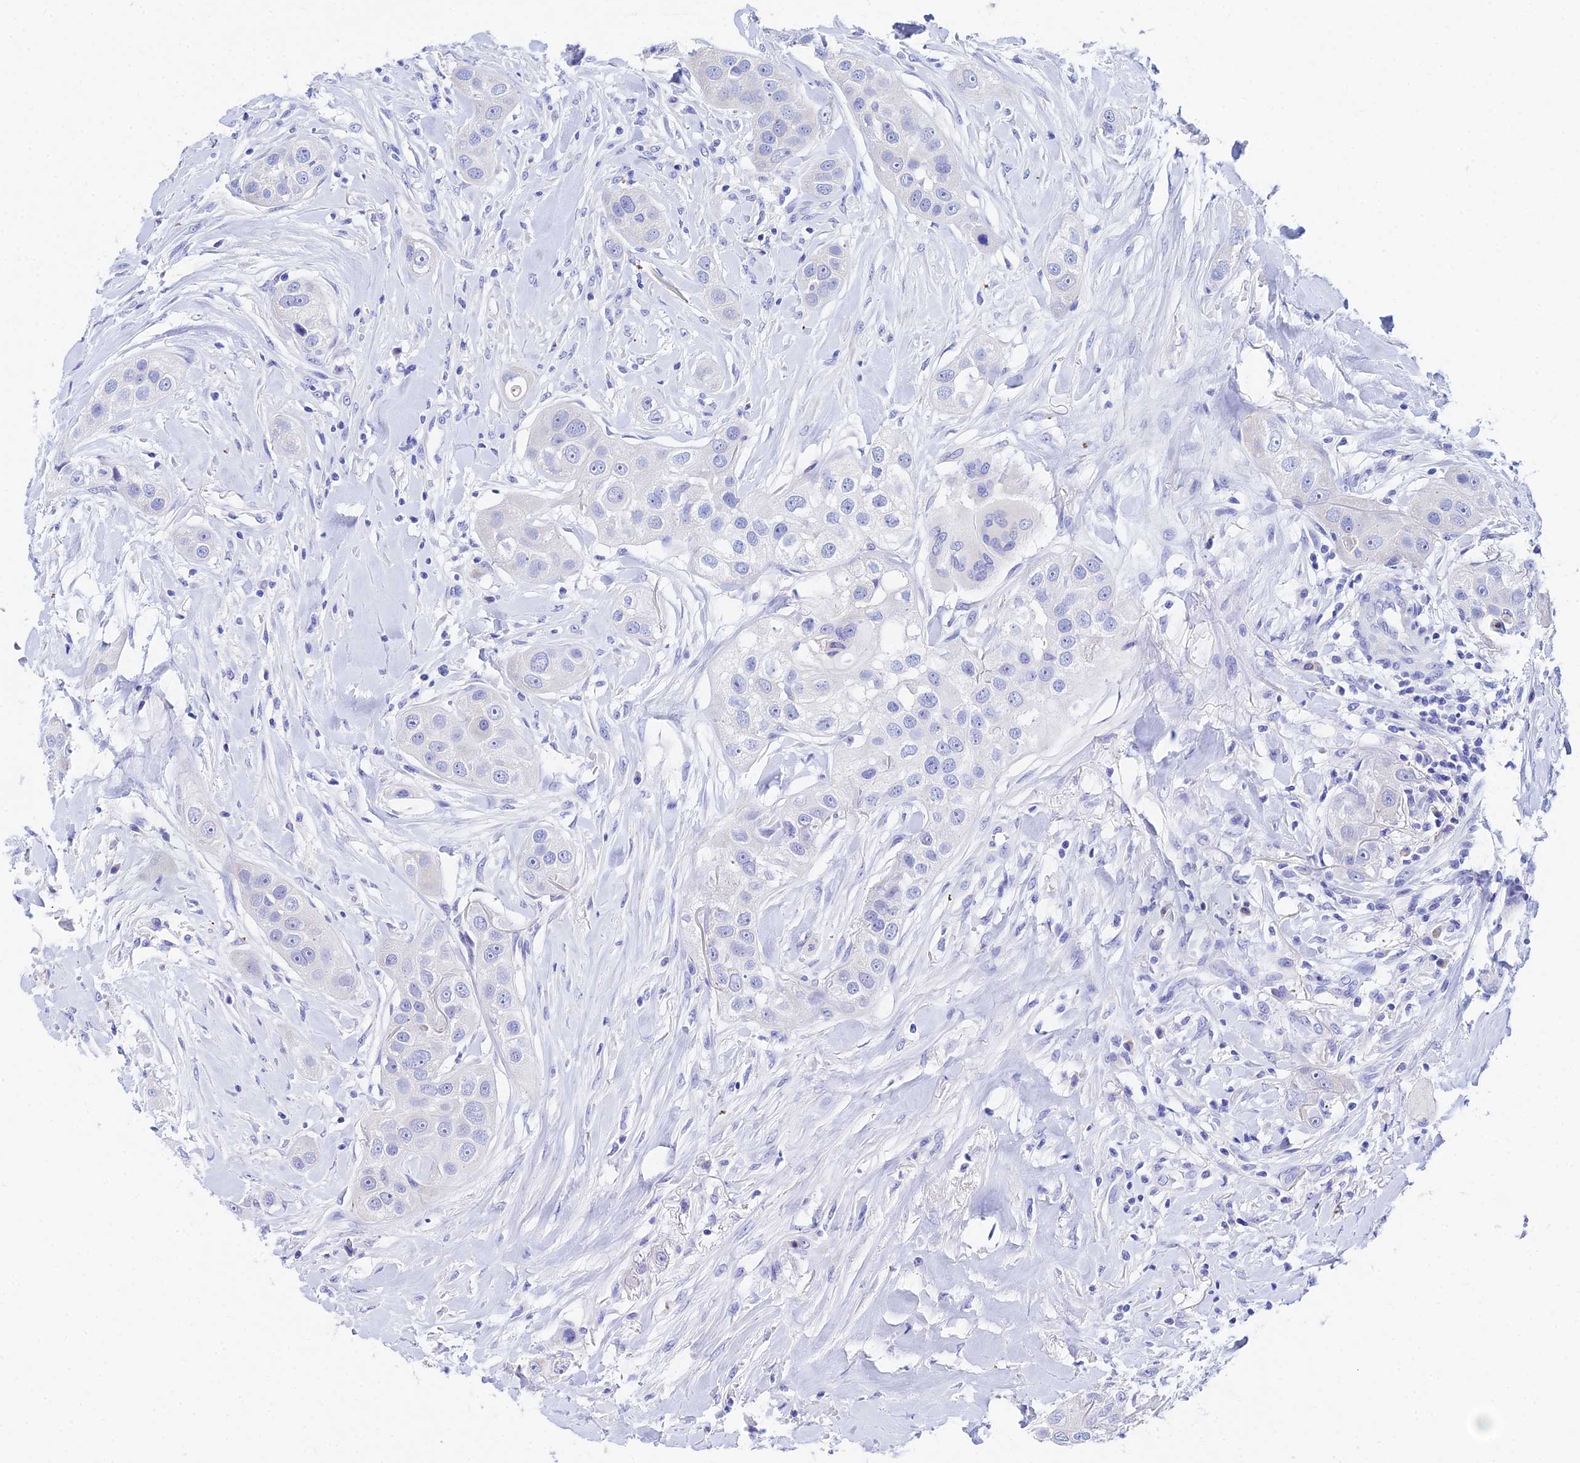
{"staining": {"intensity": "negative", "quantity": "none", "location": "none"}, "tissue": "head and neck cancer", "cell_type": "Tumor cells", "image_type": "cancer", "snomed": [{"axis": "morphology", "description": "Normal tissue, NOS"}, {"axis": "morphology", "description": "Squamous cell carcinoma, NOS"}, {"axis": "topography", "description": "Skeletal muscle"}, {"axis": "topography", "description": "Head-Neck"}], "caption": "The immunohistochemistry image has no significant expression in tumor cells of head and neck cancer tissue.", "gene": "CEP41", "patient": {"sex": "male", "age": 51}}